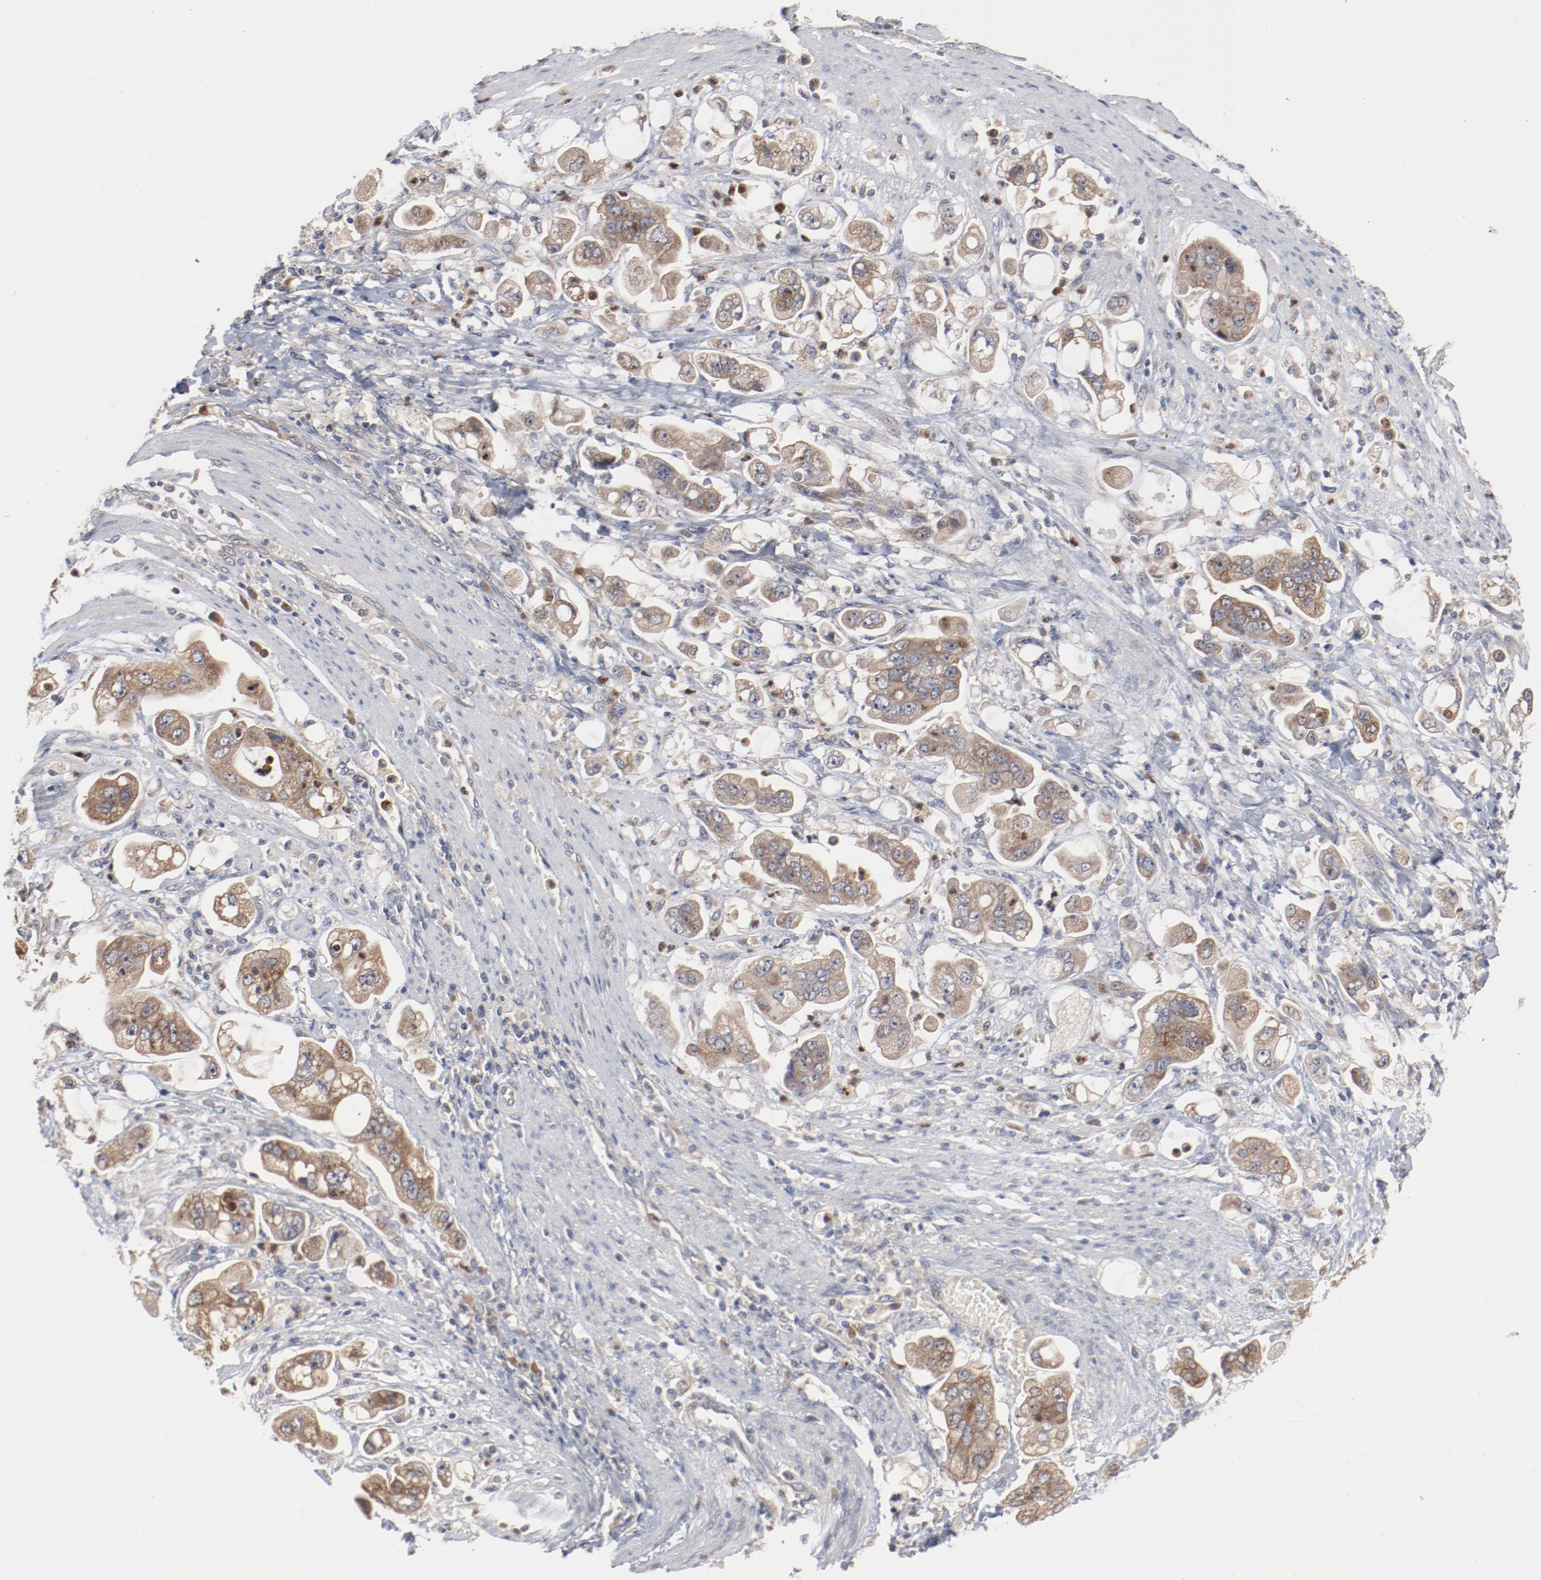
{"staining": {"intensity": "moderate", "quantity": ">75%", "location": "cytoplasmic/membranous"}, "tissue": "stomach cancer", "cell_type": "Tumor cells", "image_type": "cancer", "snomed": [{"axis": "morphology", "description": "Adenocarcinoma, NOS"}, {"axis": "topography", "description": "Stomach"}], "caption": "Immunohistochemistry photomicrograph of stomach cancer (adenocarcinoma) stained for a protein (brown), which exhibits medium levels of moderate cytoplasmic/membranous expression in about >75% of tumor cells.", "gene": "RNASE11", "patient": {"sex": "male", "age": 62}}